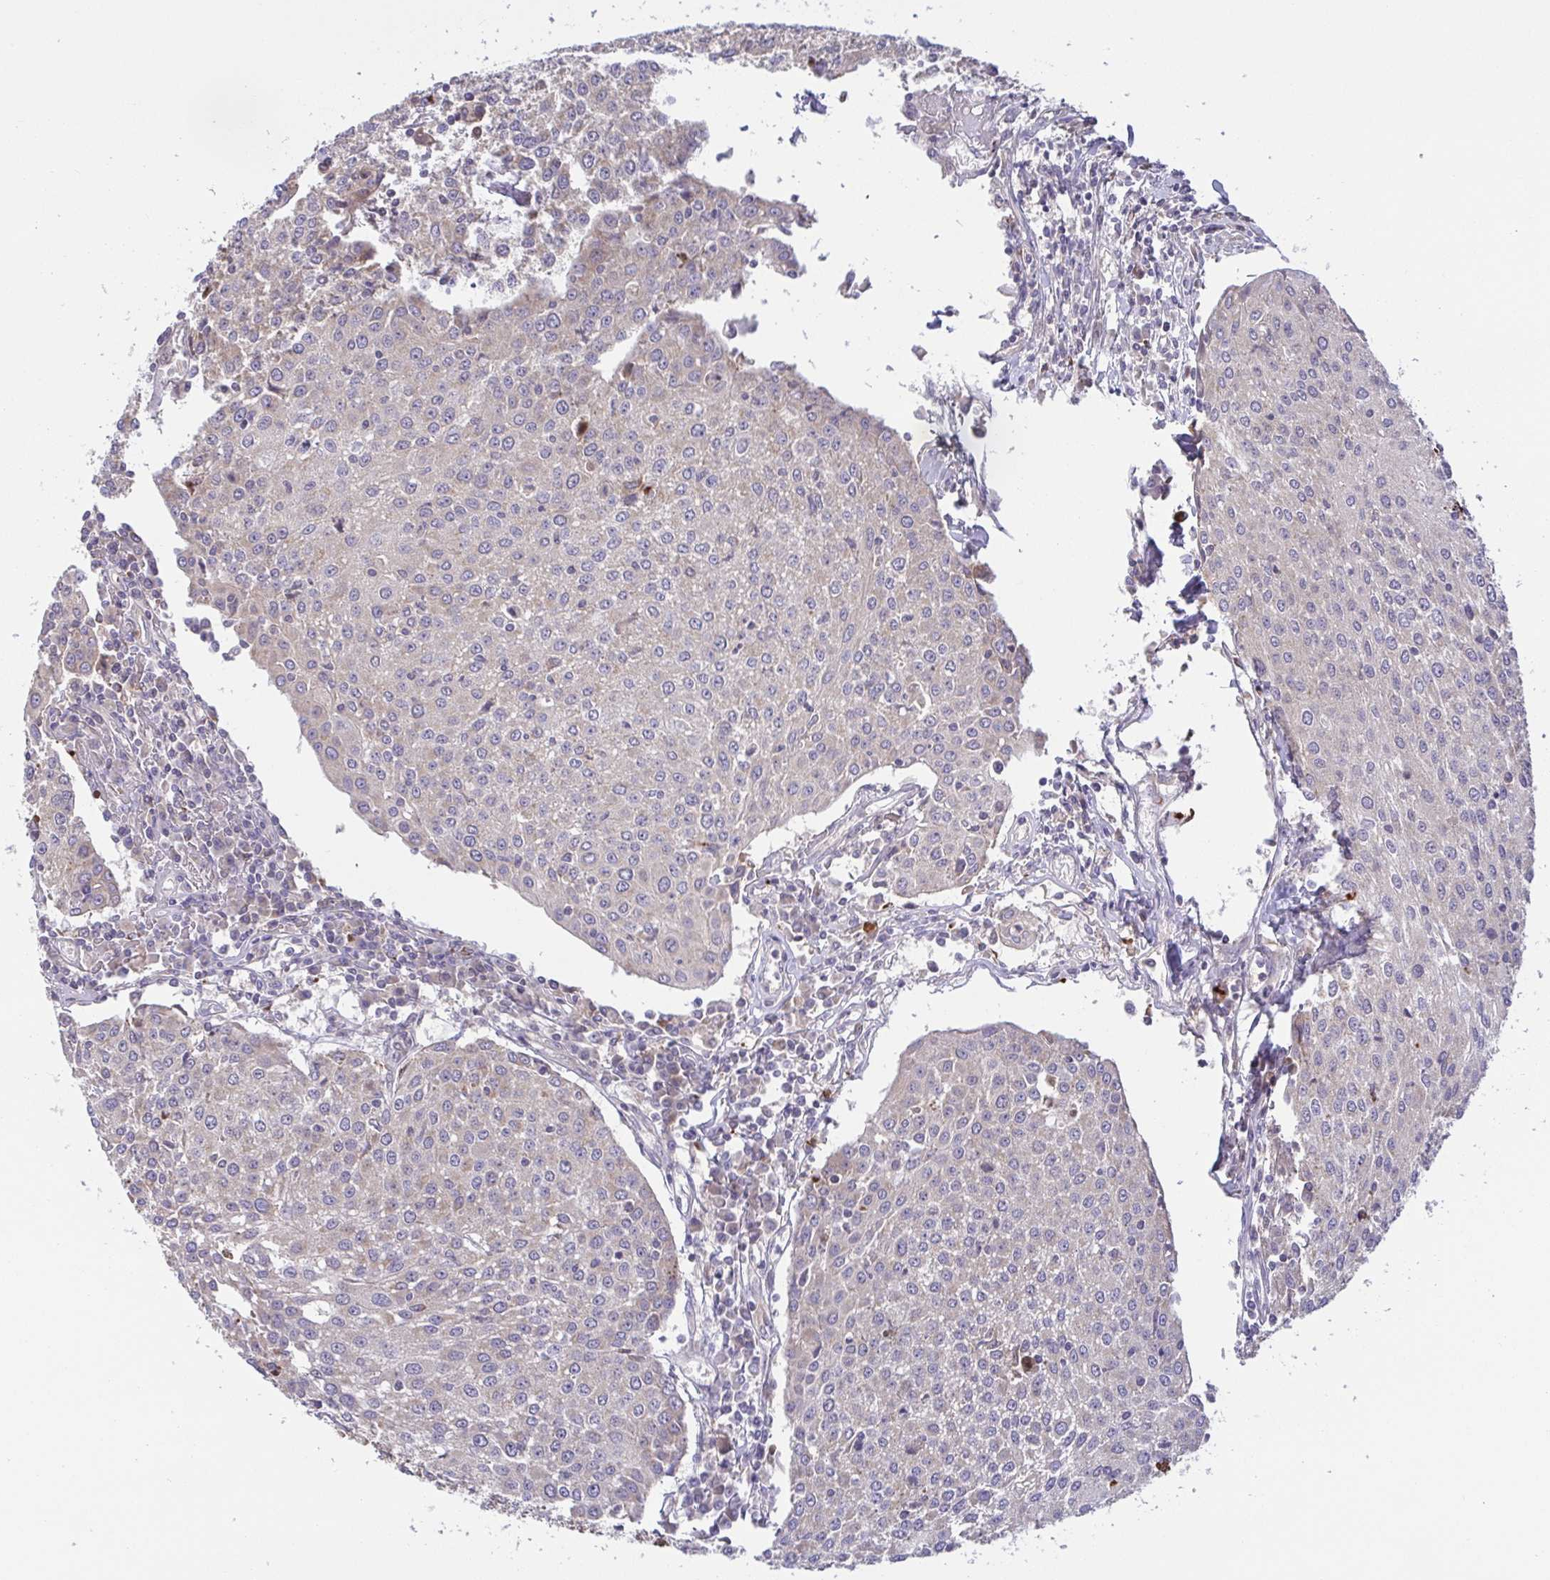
{"staining": {"intensity": "weak", "quantity": "25%-75%", "location": "cytoplasmic/membranous"}, "tissue": "urothelial cancer", "cell_type": "Tumor cells", "image_type": "cancer", "snomed": [{"axis": "morphology", "description": "Urothelial carcinoma, High grade"}, {"axis": "topography", "description": "Urinary bladder"}], "caption": "The micrograph shows a brown stain indicating the presence of a protein in the cytoplasmic/membranous of tumor cells in urothelial carcinoma (high-grade).", "gene": "OSBPL7", "patient": {"sex": "female", "age": 85}}